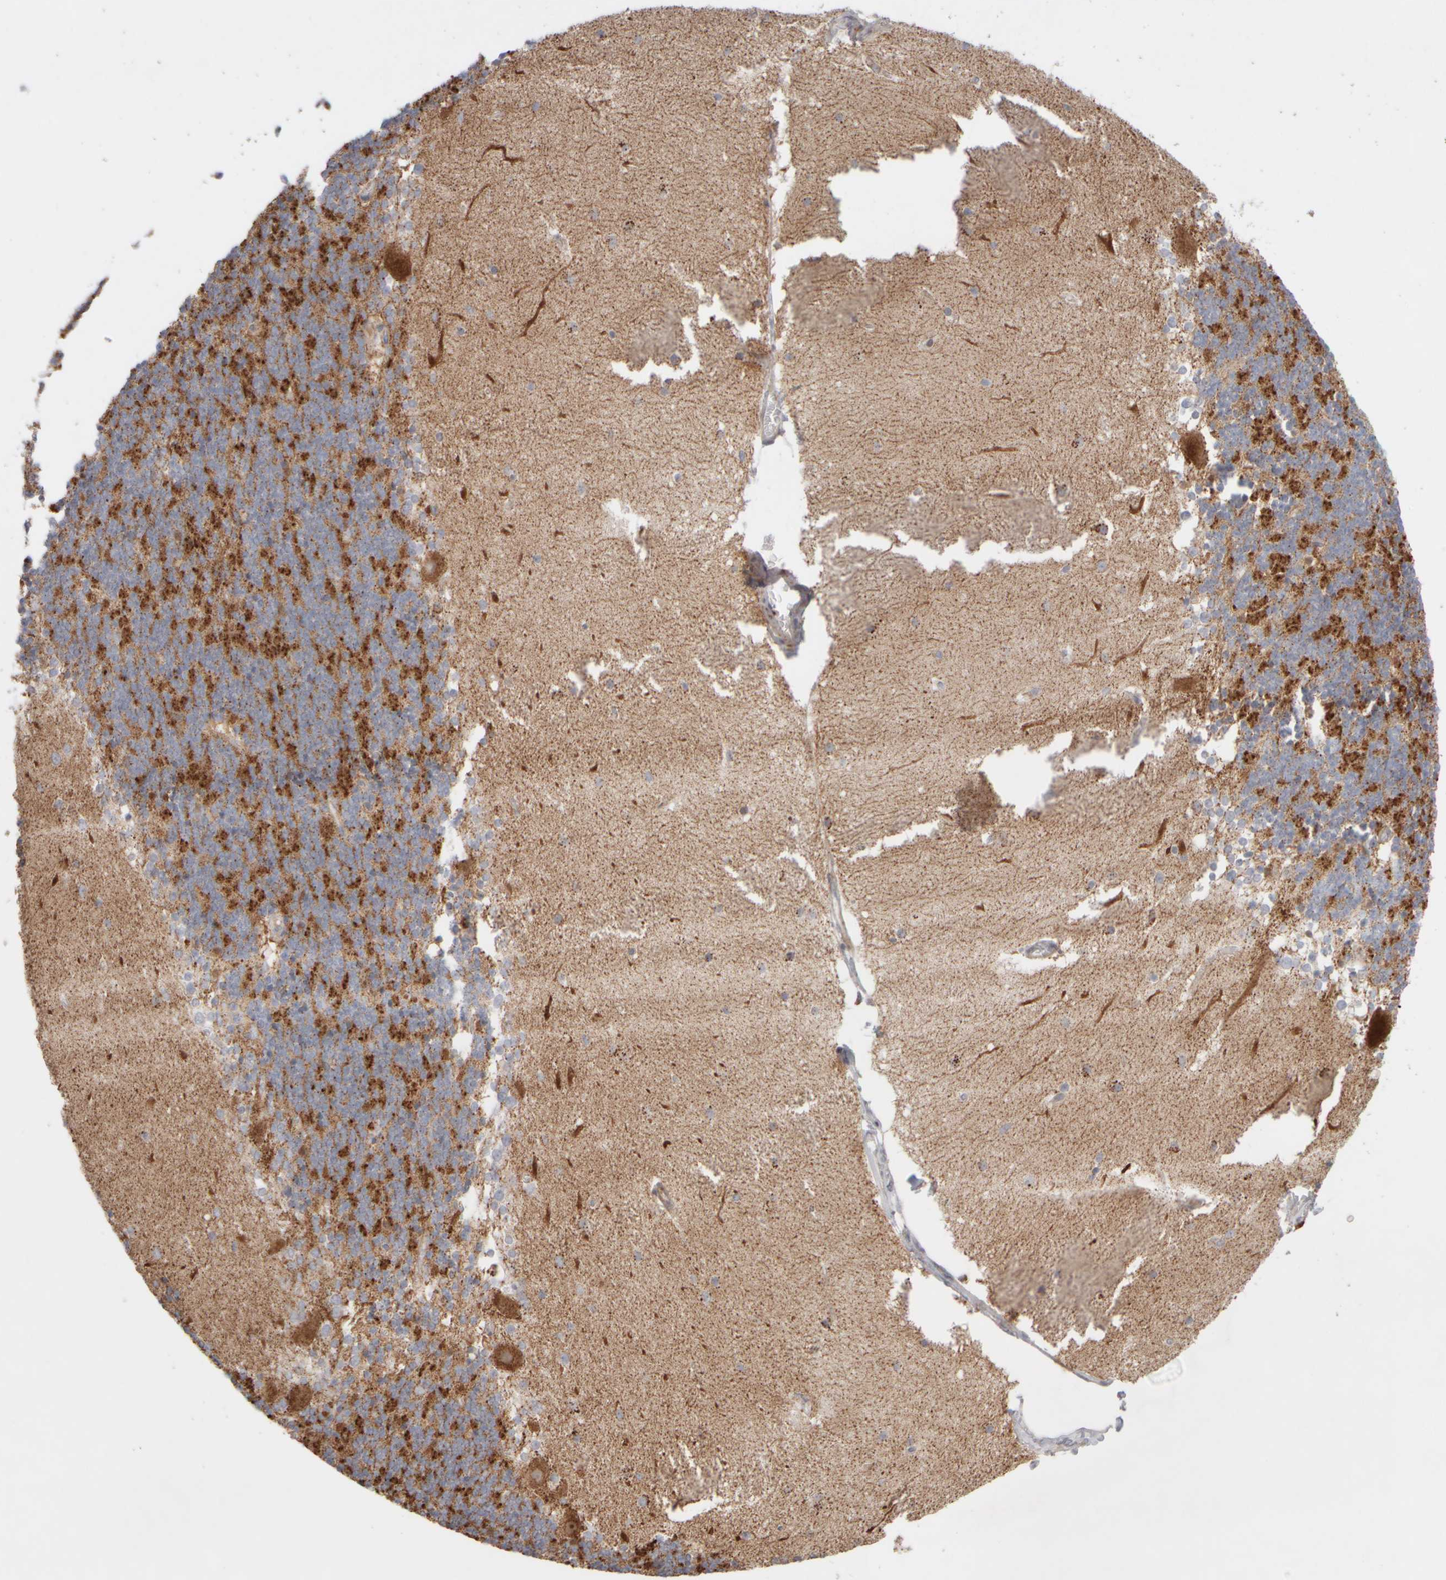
{"staining": {"intensity": "moderate", "quantity": ">75%", "location": "cytoplasmic/membranous"}, "tissue": "cerebellum", "cell_type": "Cells in granular layer", "image_type": "normal", "snomed": [{"axis": "morphology", "description": "Normal tissue, NOS"}, {"axis": "topography", "description": "Cerebellum"}], "caption": "Benign cerebellum shows moderate cytoplasmic/membranous expression in approximately >75% of cells in granular layer, visualized by immunohistochemistry. (DAB = brown stain, brightfield microscopy at high magnification).", "gene": "CHADL", "patient": {"sex": "female", "age": 19}}